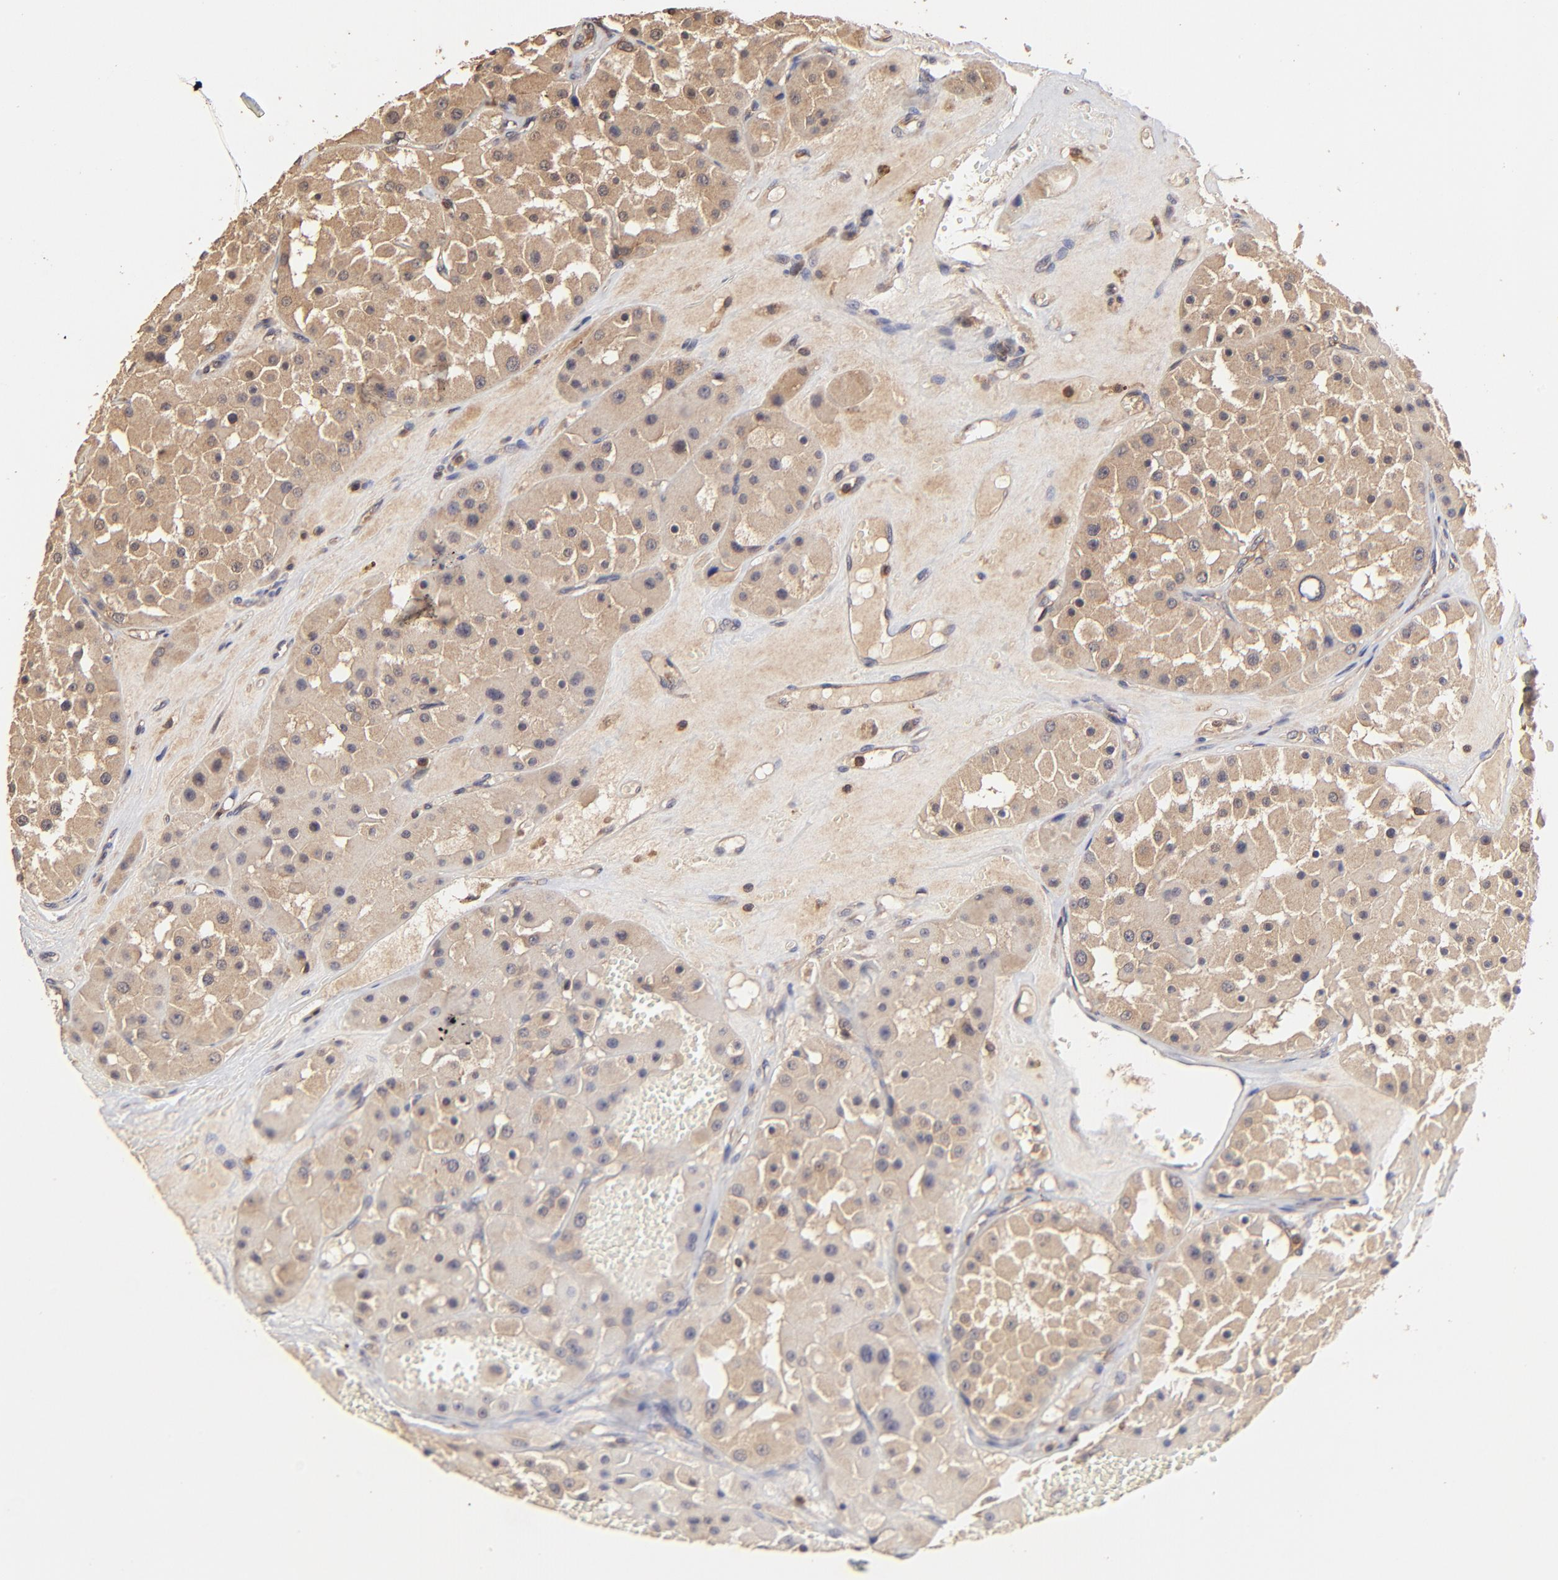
{"staining": {"intensity": "moderate", "quantity": ">75%", "location": "cytoplasmic/membranous"}, "tissue": "renal cancer", "cell_type": "Tumor cells", "image_type": "cancer", "snomed": [{"axis": "morphology", "description": "Adenocarcinoma, uncertain malignant potential"}, {"axis": "topography", "description": "Kidney"}], "caption": "Immunohistochemical staining of human renal adenocarcinoma,  uncertain malignant potential demonstrates medium levels of moderate cytoplasmic/membranous protein positivity in about >75% of tumor cells.", "gene": "STON2", "patient": {"sex": "male", "age": 63}}